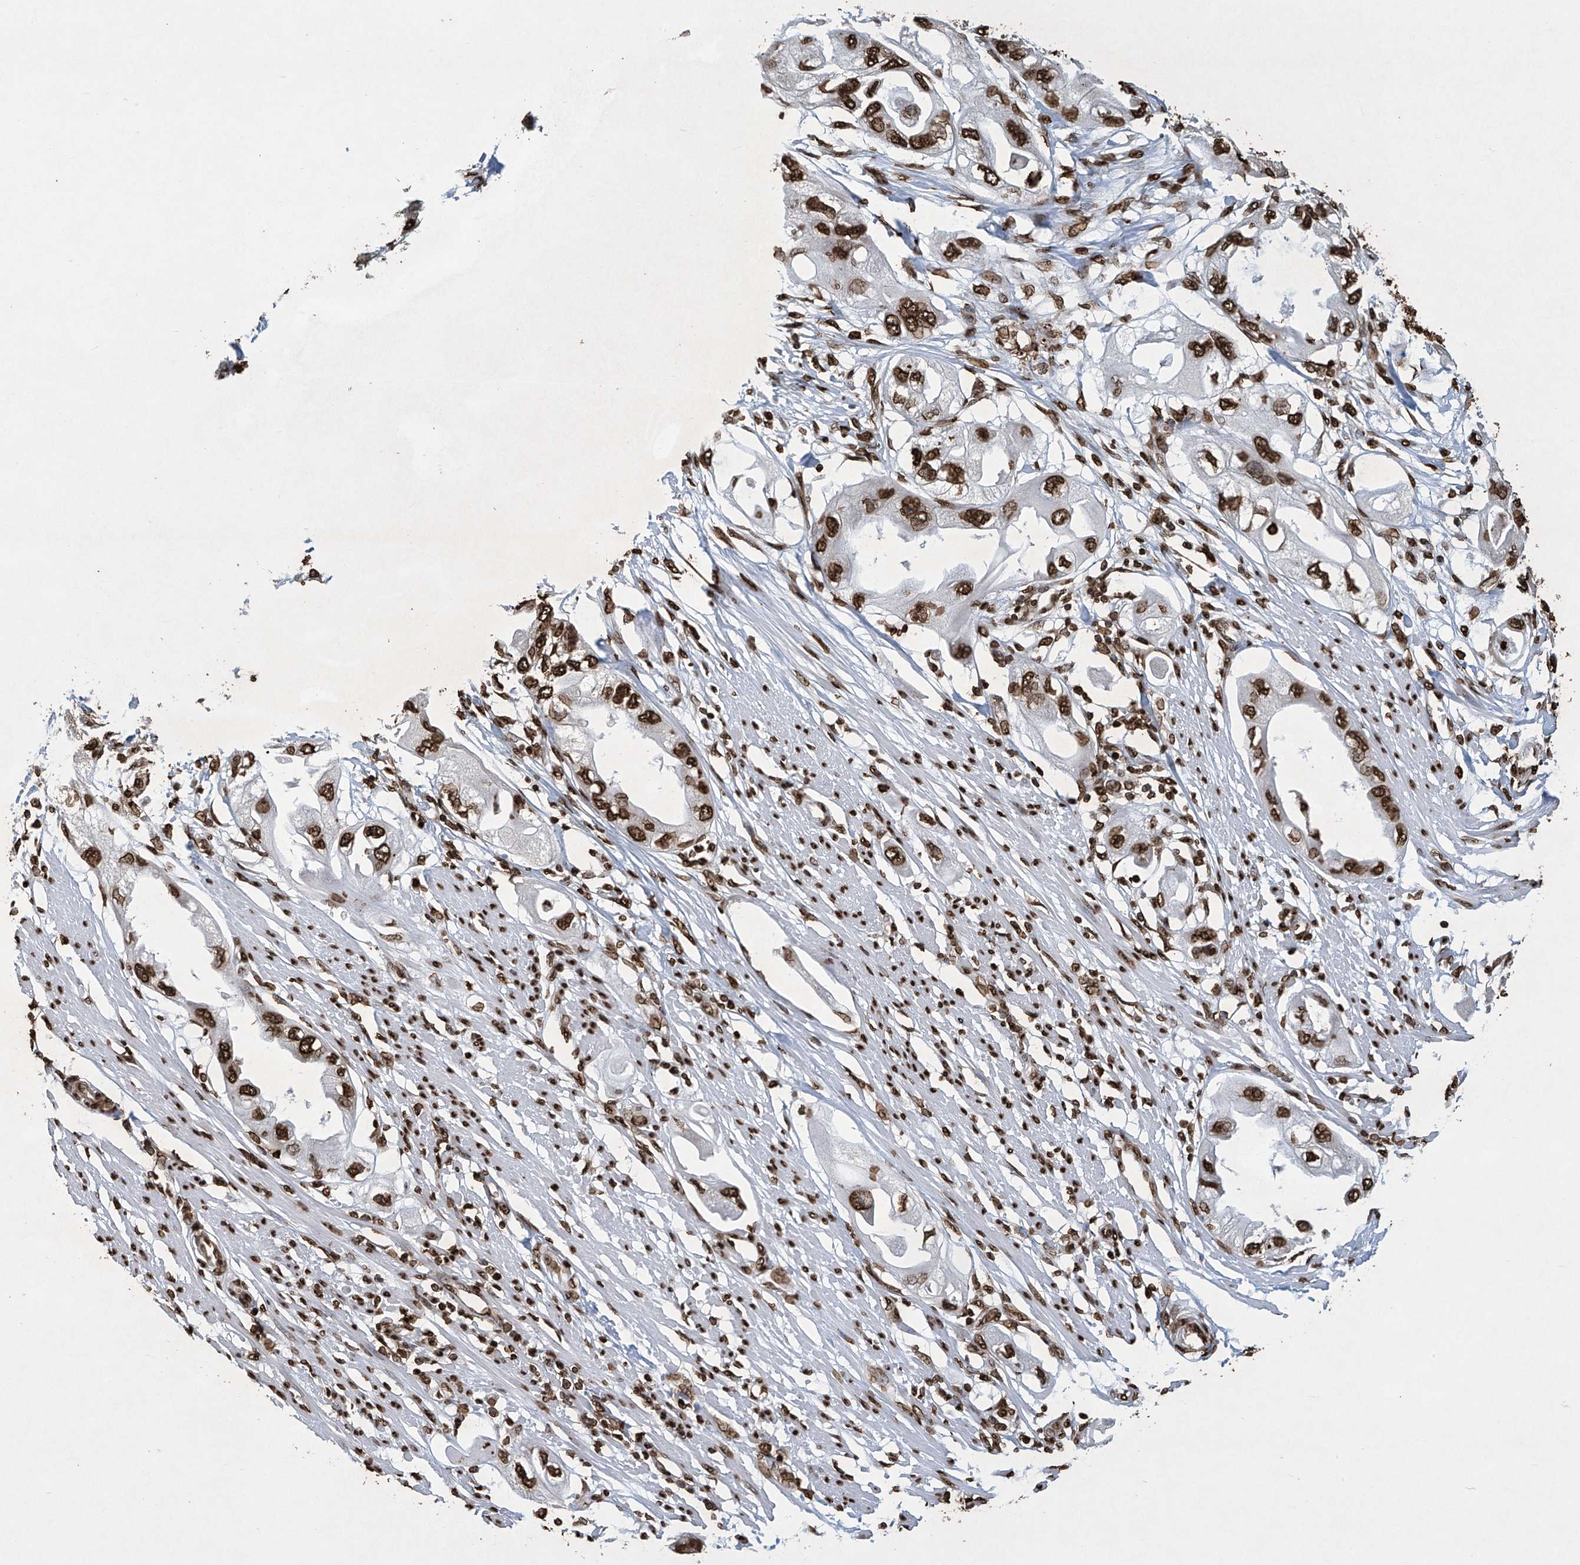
{"staining": {"intensity": "strong", "quantity": ">75%", "location": "nuclear"}, "tissue": "endometrial cancer", "cell_type": "Tumor cells", "image_type": "cancer", "snomed": [{"axis": "morphology", "description": "Adenocarcinoma, NOS"}, {"axis": "topography", "description": "Endometrium"}], "caption": "Endometrial cancer (adenocarcinoma) was stained to show a protein in brown. There is high levels of strong nuclear expression in approximately >75% of tumor cells. Using DAB (brown) and hematoxylin (blue) stains, captured at high magnification using brightfield microscopy.", "gene": "H3-3A", "patient": {"sex": "female", "age": 67}}